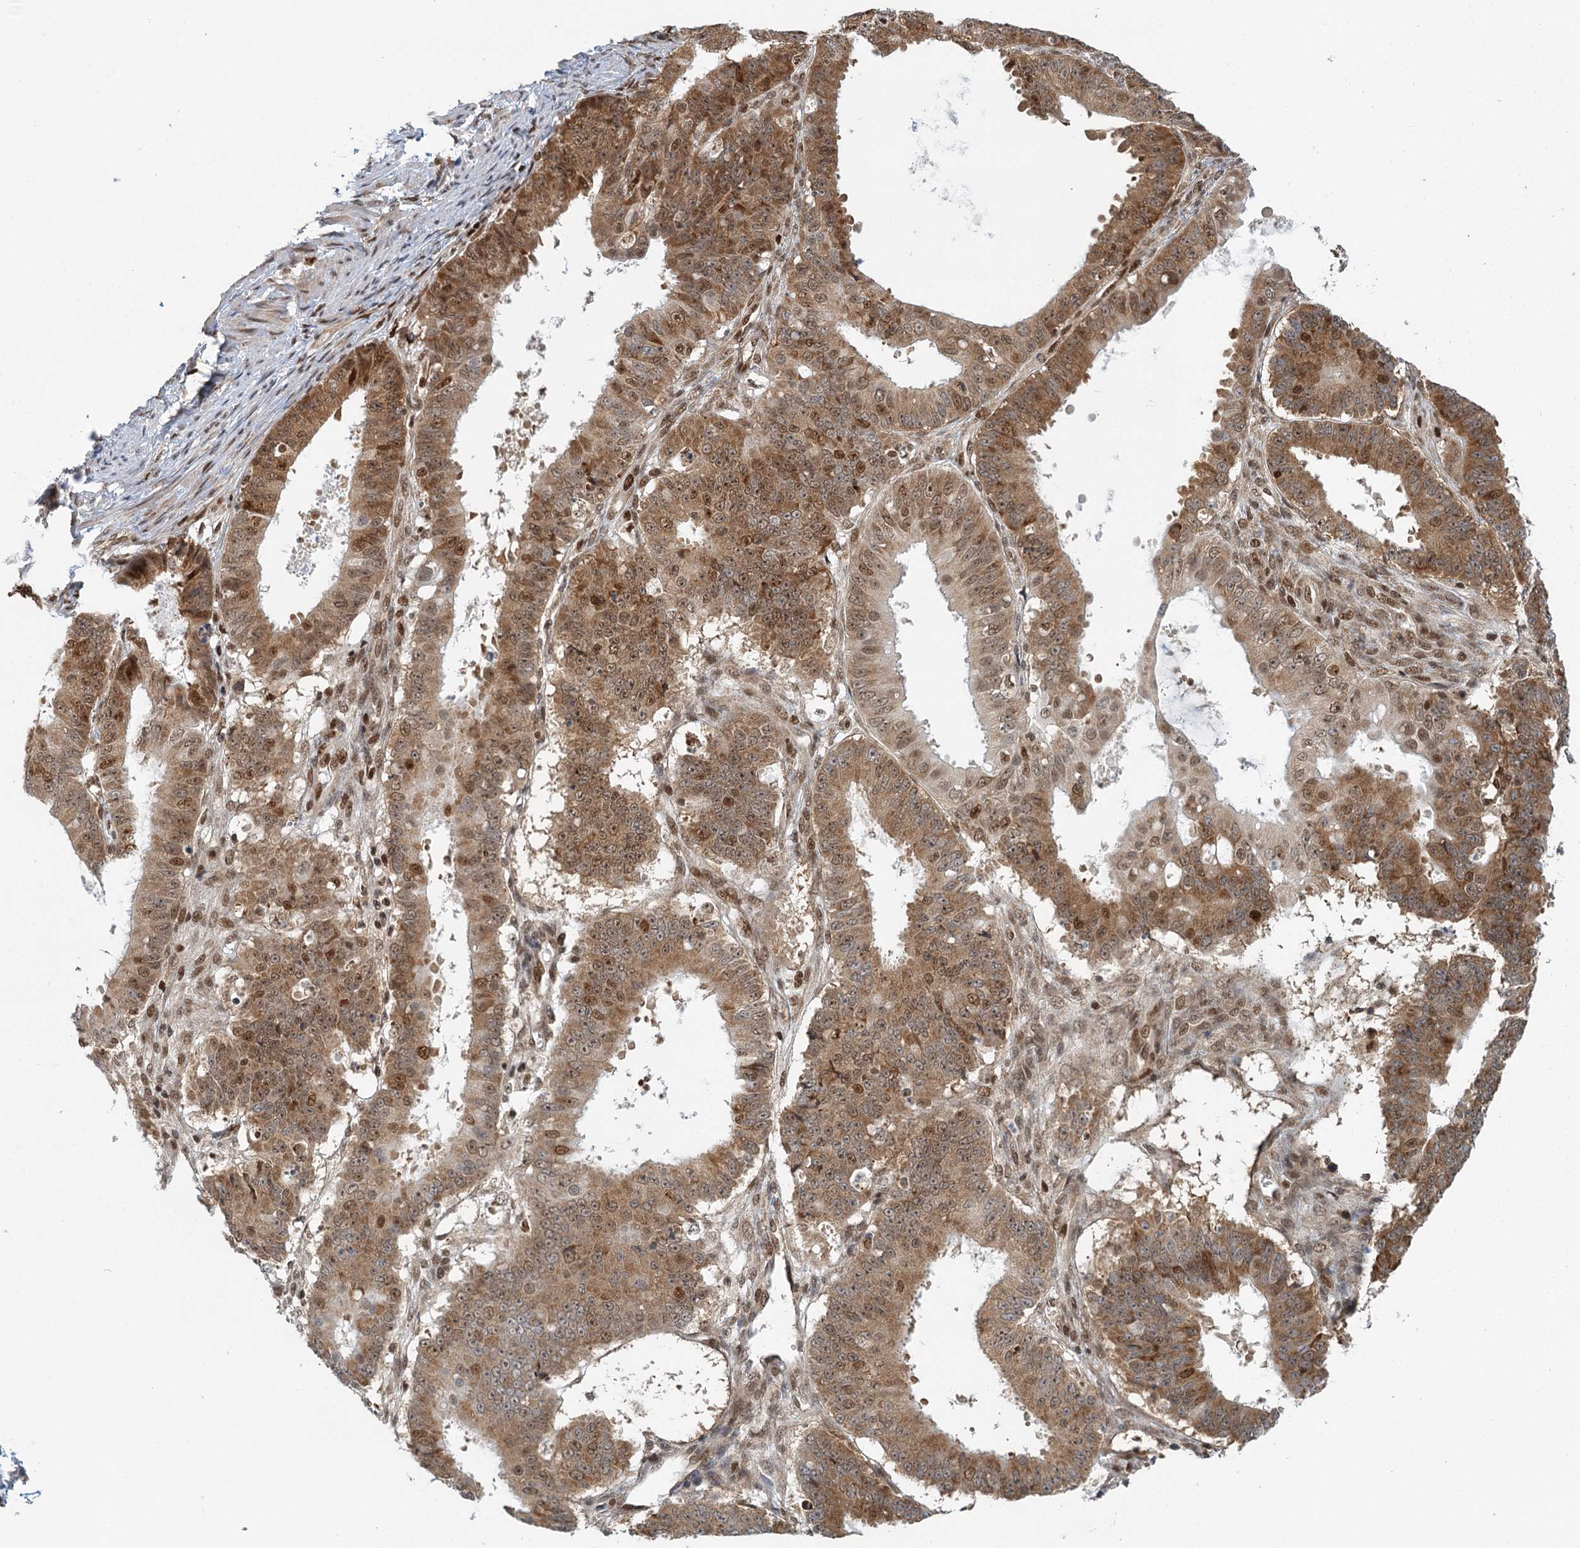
{"staining": {"intensity": "moderate", "quantity": ">75%", "location": "cytoplasmic/membranous,nuclear"}, "tissue": "ovarian cancer", "cell_type": "Tumor cells", "image_type": "cancer", "snomed": [{"axis": "morphology", "description": "Carcinoma, endometroid"}, {"axis": "topography", "description": "Appendix"}, {"axis": "topography", "description": "Ovary"}], "caption": "Brown immunohistochemical staining in human ovarian cancer (endometroid carcinoma) reveals moderate cytoplasmic/membranous and nuclear positivity in about >75% of tumor cells.", "gene": "GPATCH11", "patient": {"sex": "female", "age": 42}}